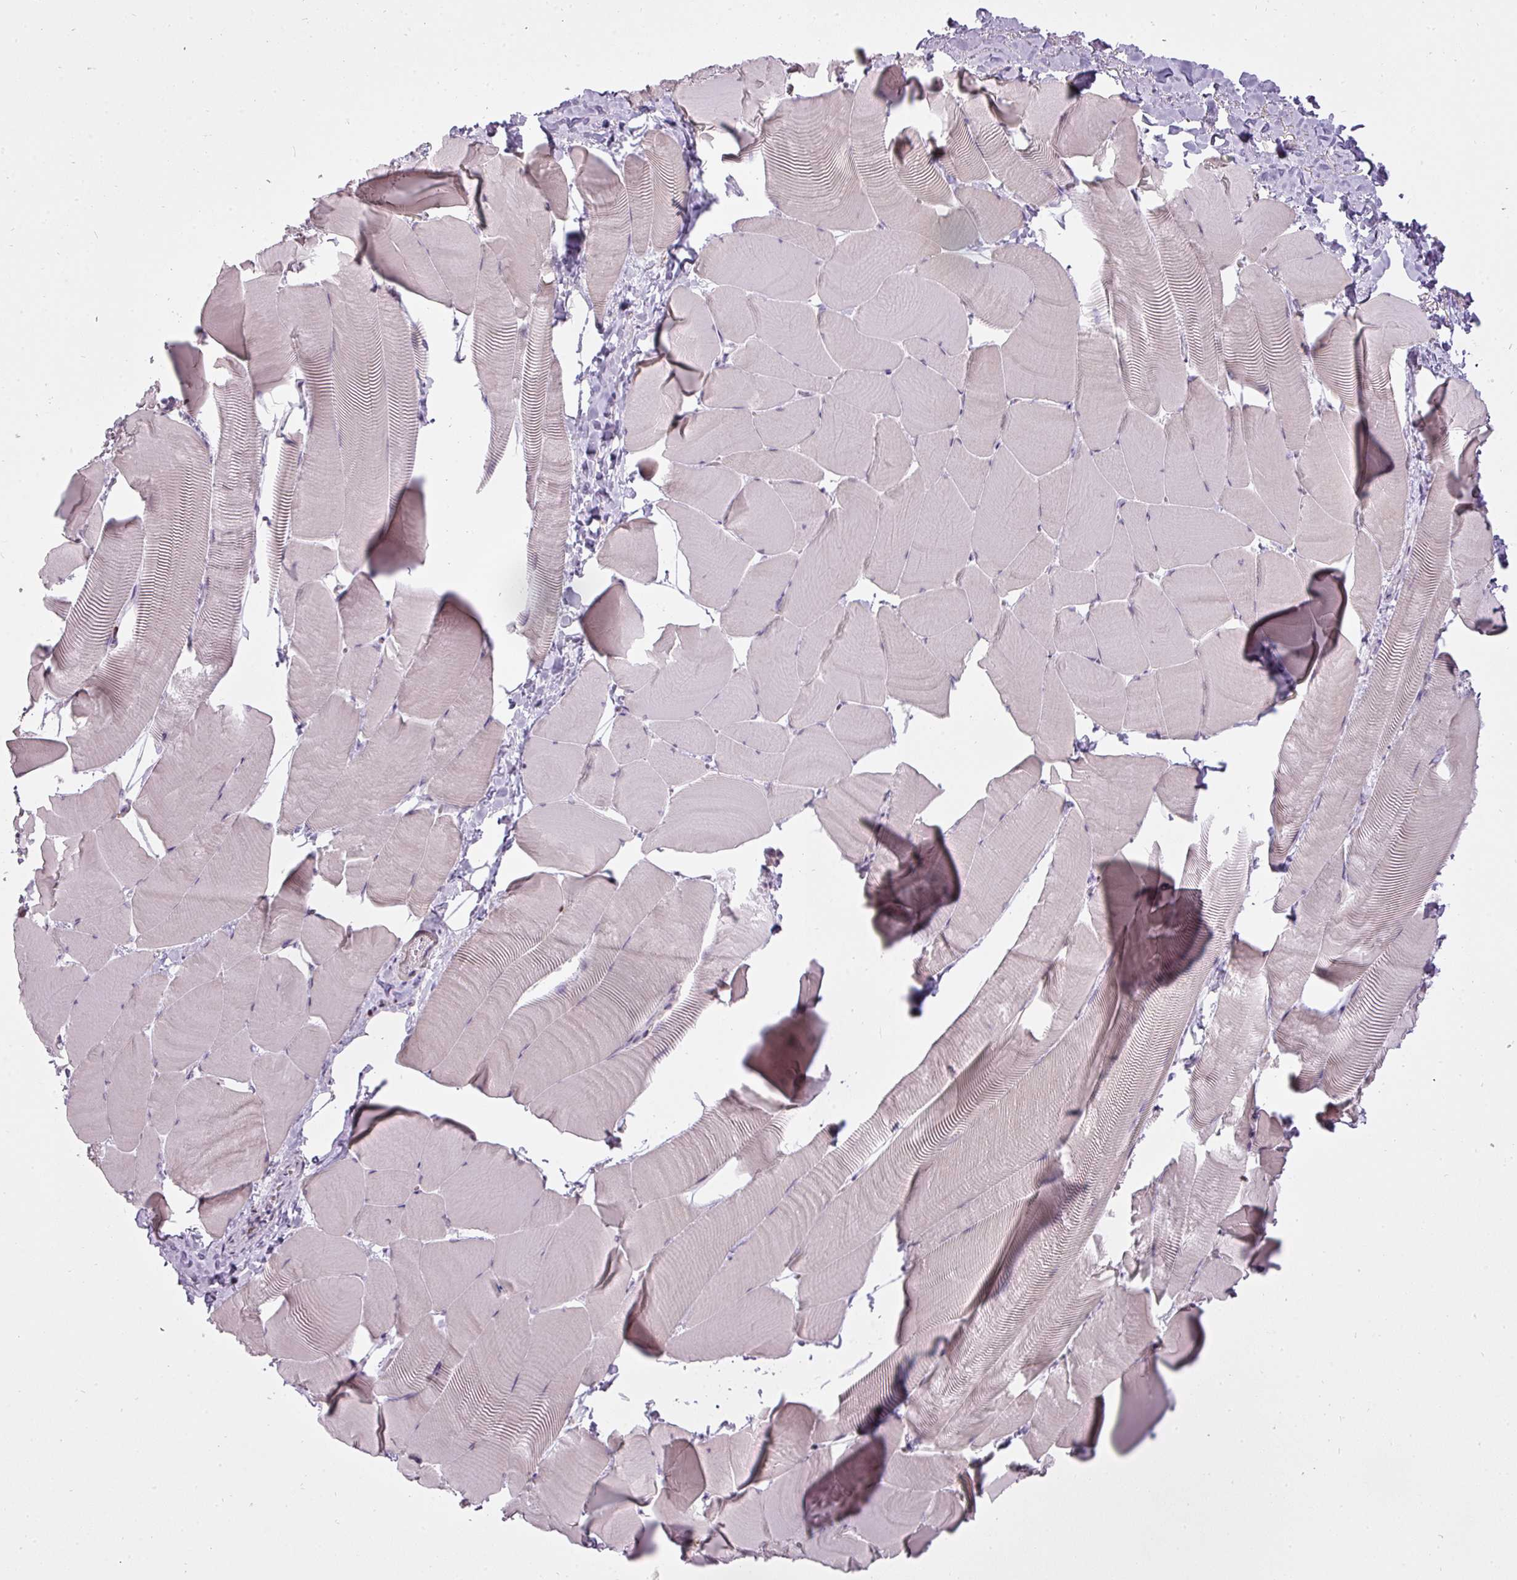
{"staining": {"intensity": "weak", "quantity": "25%-75%", "location": "cytoplasmic/membranous"}, "tissue": "skeletal muscle", "cell_type": "Myocytes", "image_type": "normal", "snomed": [{"axis": "morphology", "description": "Normal tissue, NOS"}, {"axis": "topography", "description": "Skeletal muscle"}], "caption": "Approximately 25%-75% of myocytes in normal skeletal muscle exhibit weak cytoplasmic/membranous protein expression as visualized by brown immunohistochemical staining.", "gene": "STK4", "patient": {"sex": "male", "age": 25}}